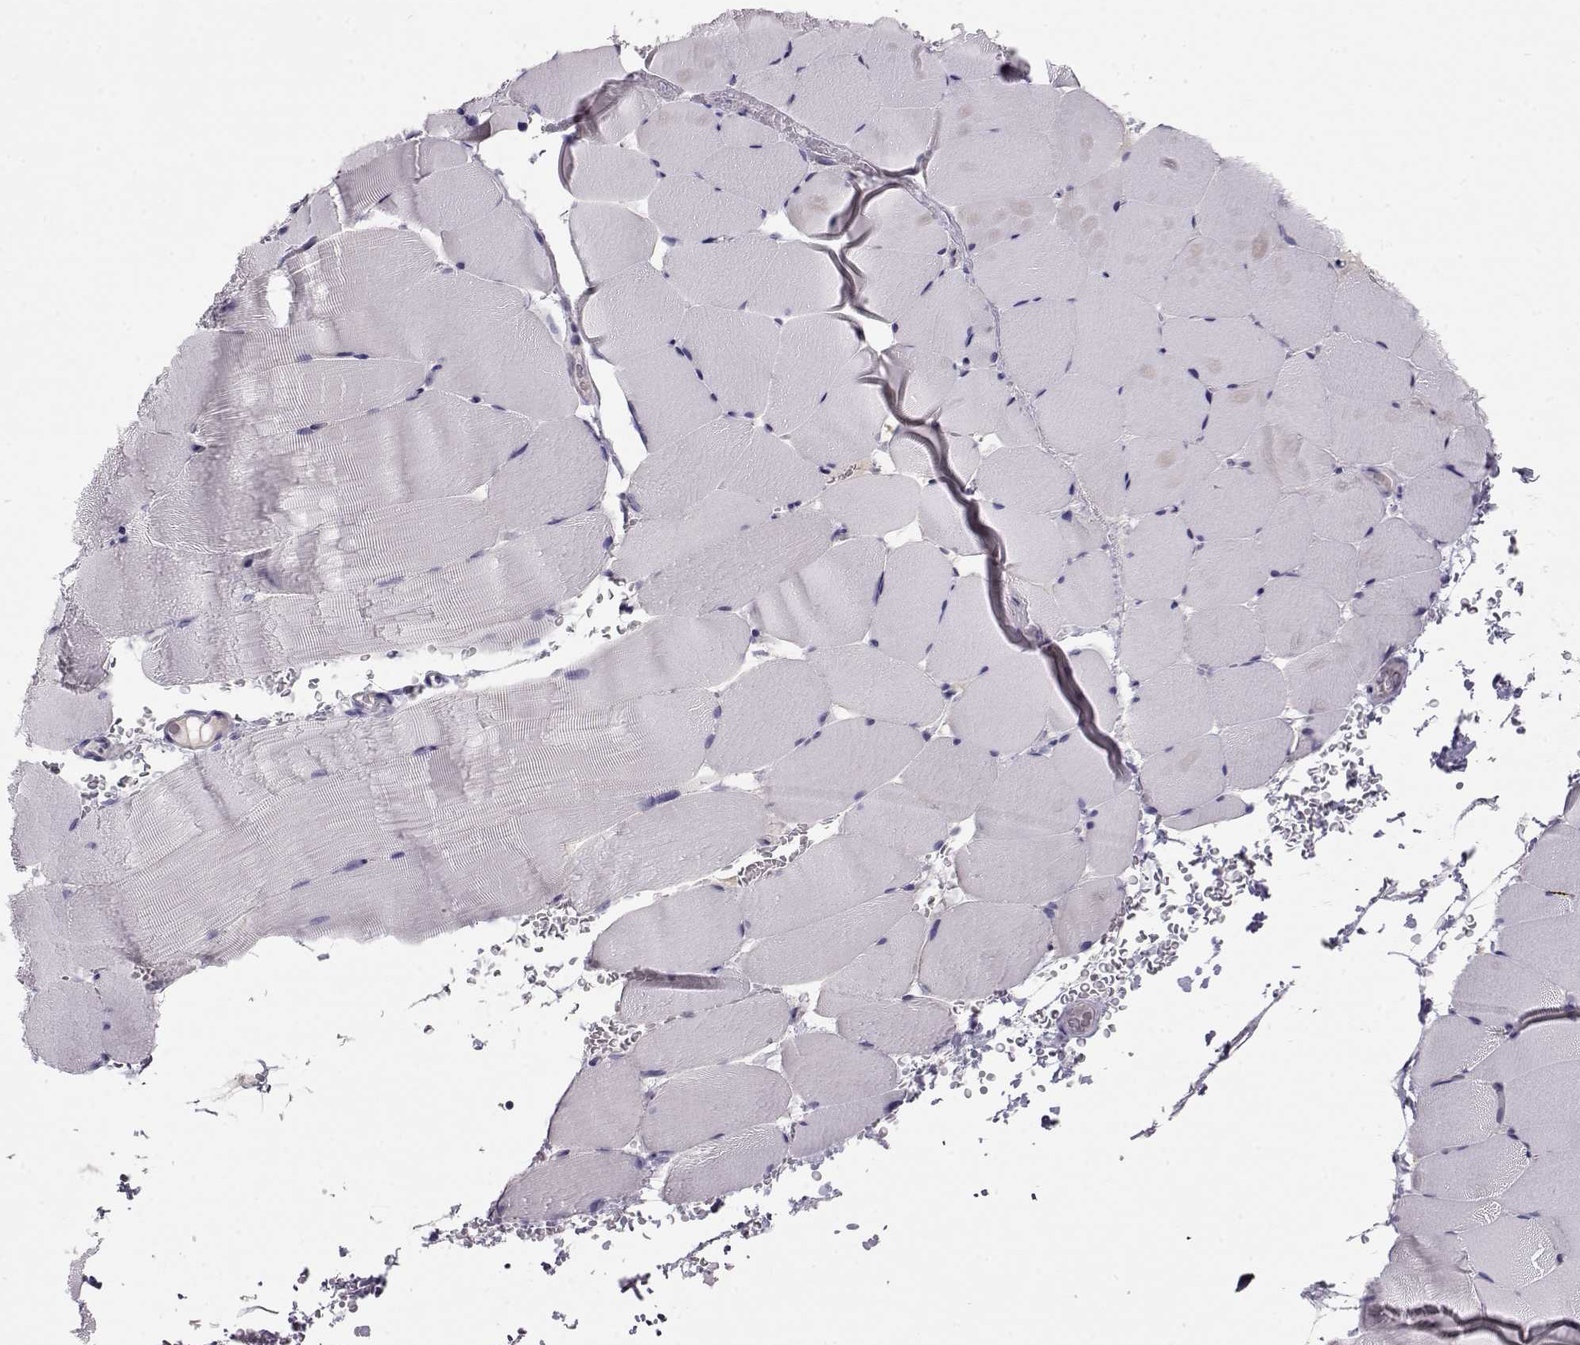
{"staining": {"intensity": "negative", "quantity": "none", "location": "none"}, "tissue": "skeletal muscle", "cell_type": "Myocytes", "image_type": "normal", "snomed": [{"axis": "morphology", "description": "Normal tissue, NOS"}, {"axis": "topography", "description": "Skeletal muscle"}], "caption": "An immunohistochemistry (IHC) image of benign skeletal muscle is shown. There is no staining in myocytes of skeletal muscle. The staining was performed using DAB (3,3'-diaminobenzidine) to visualize the protein expression in brown, while the nuclei were stained in blue with hematoxylin (Magnification: 20x).", "gene": "GPR26", "patient": {"sex": "female", "age": 37}}